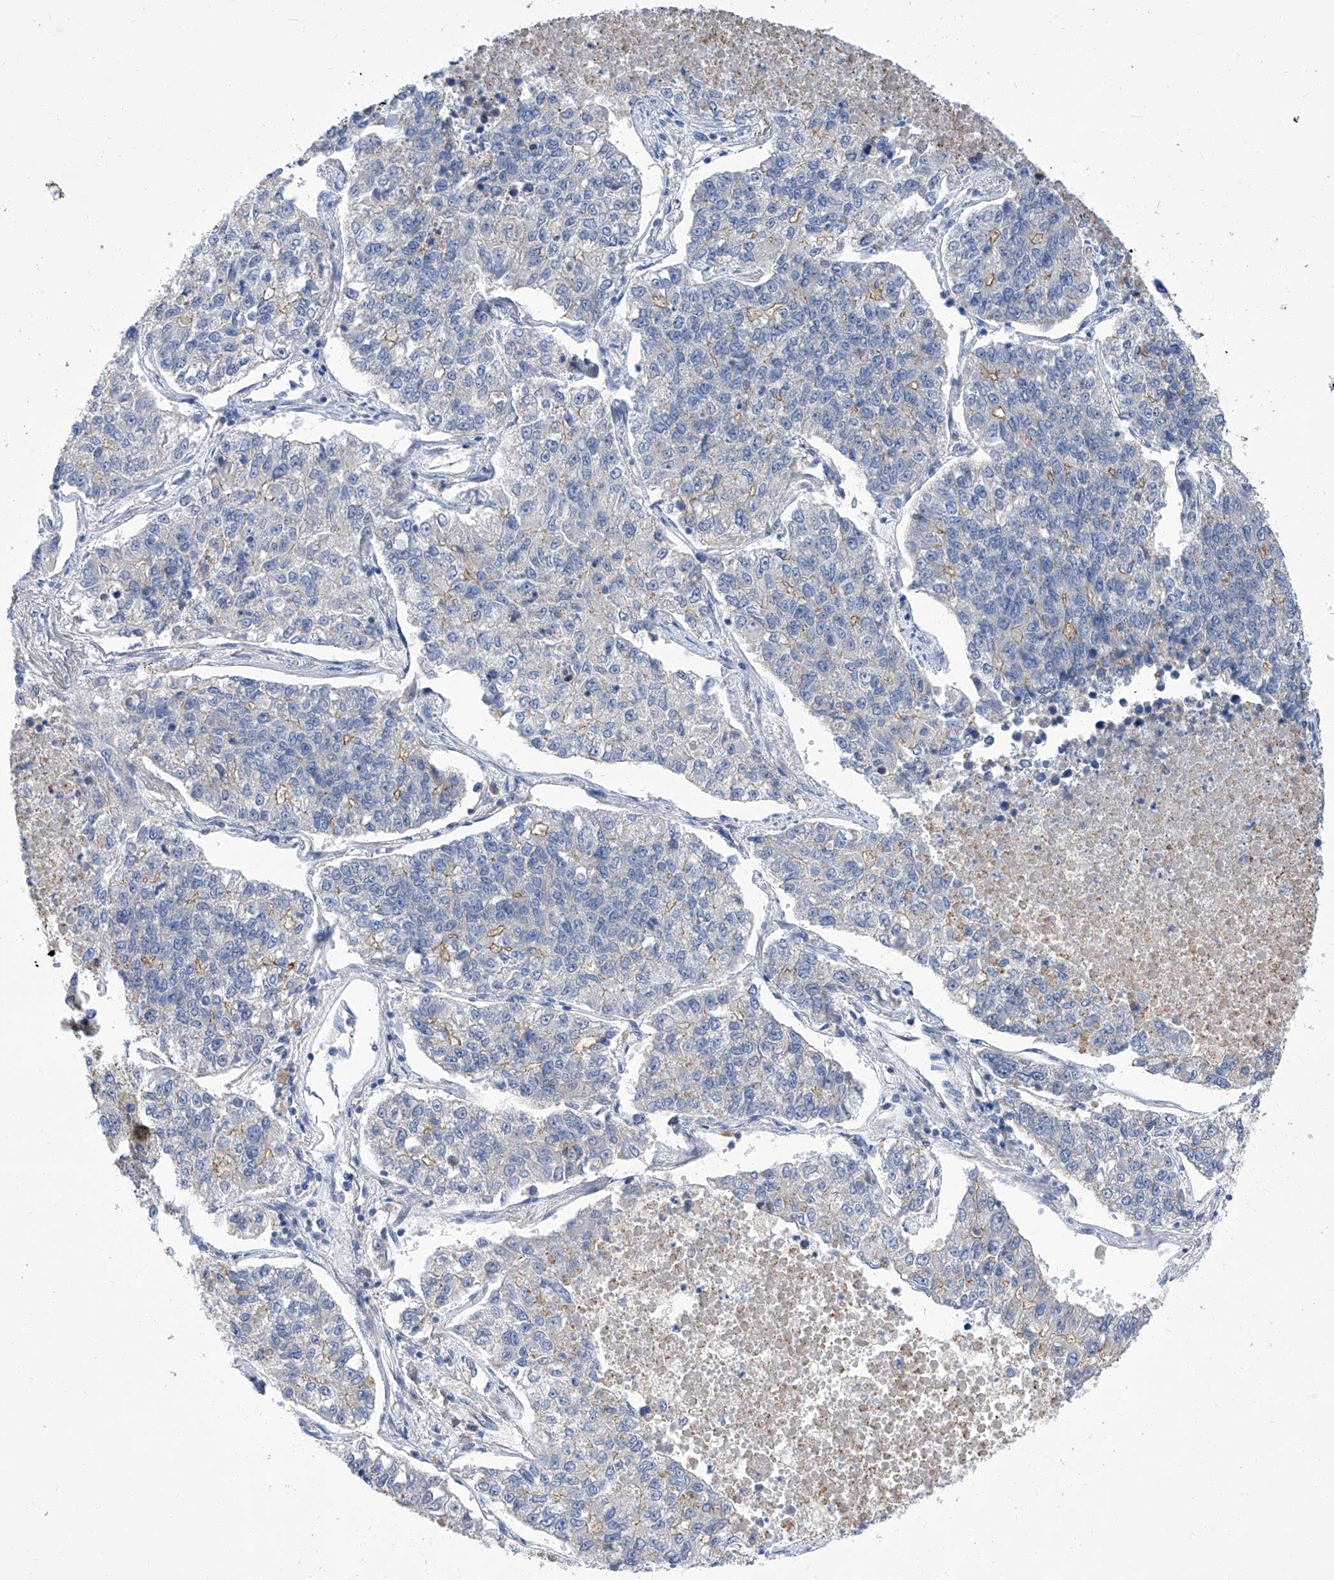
{"staining": {"intensity": "negative", "quantity": "none", "location": "none"}, "tissue": "lung cancer", "cell_type": "Tumor cells", "image_type": "cancer", "snomed": [{"axis": "morphology", "description": "Adenocarcinoma, NOS"}, {"axis": "topography", "description": "Lung"}], "caption": "Lung adenocarcinoma was stained to show a protein in brown. There is no significant expression in tumor cells. The staining is performed using DAB (3,3'-diaminobenzidine) brown chromogen with nuclei counter-stained in using hematoxylin.", "gene": "PARD3", "patient": {"sex": "male", "age": 49}}